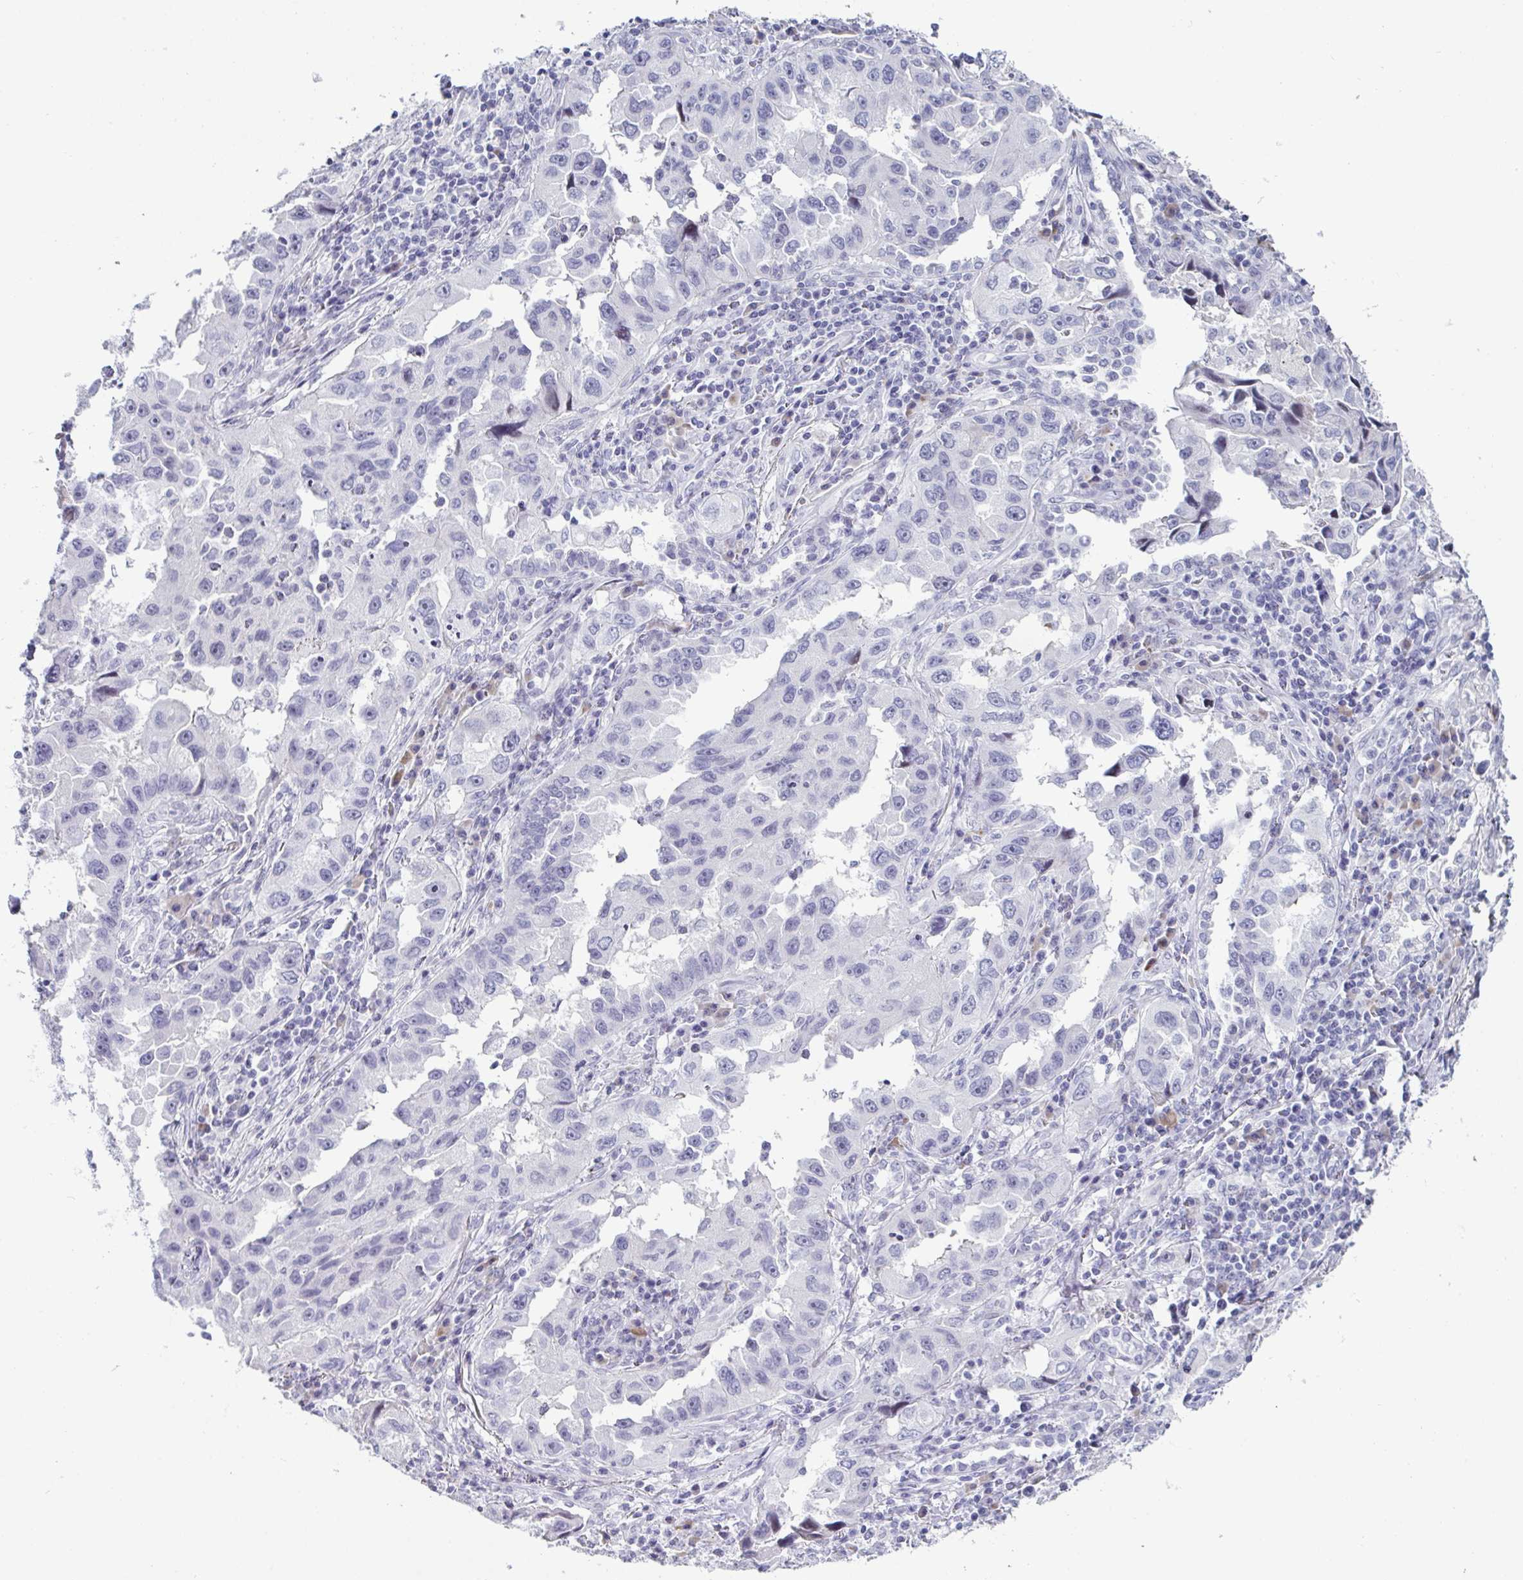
{"staining": {"intensity": "negative", "quantity": "none", "location": "none"}, "tissue": "lung cancer", "cell_type": "Tumor cells", "image_type": "cancer", "snomed": [{"axis": "morphology", "description": "Adenocarcinoma, NOS"}, {"axis": "topography", "description": "Lung"}], "caption": "Immunohistochemistry (IHC) micrograph of human lung cancer (adenocarcinoma) stained for a protein (brown), which displays no positivity in tumor cells.", "gene": "VSIG10L", "patient": {"sex": "female", "age": 73}}